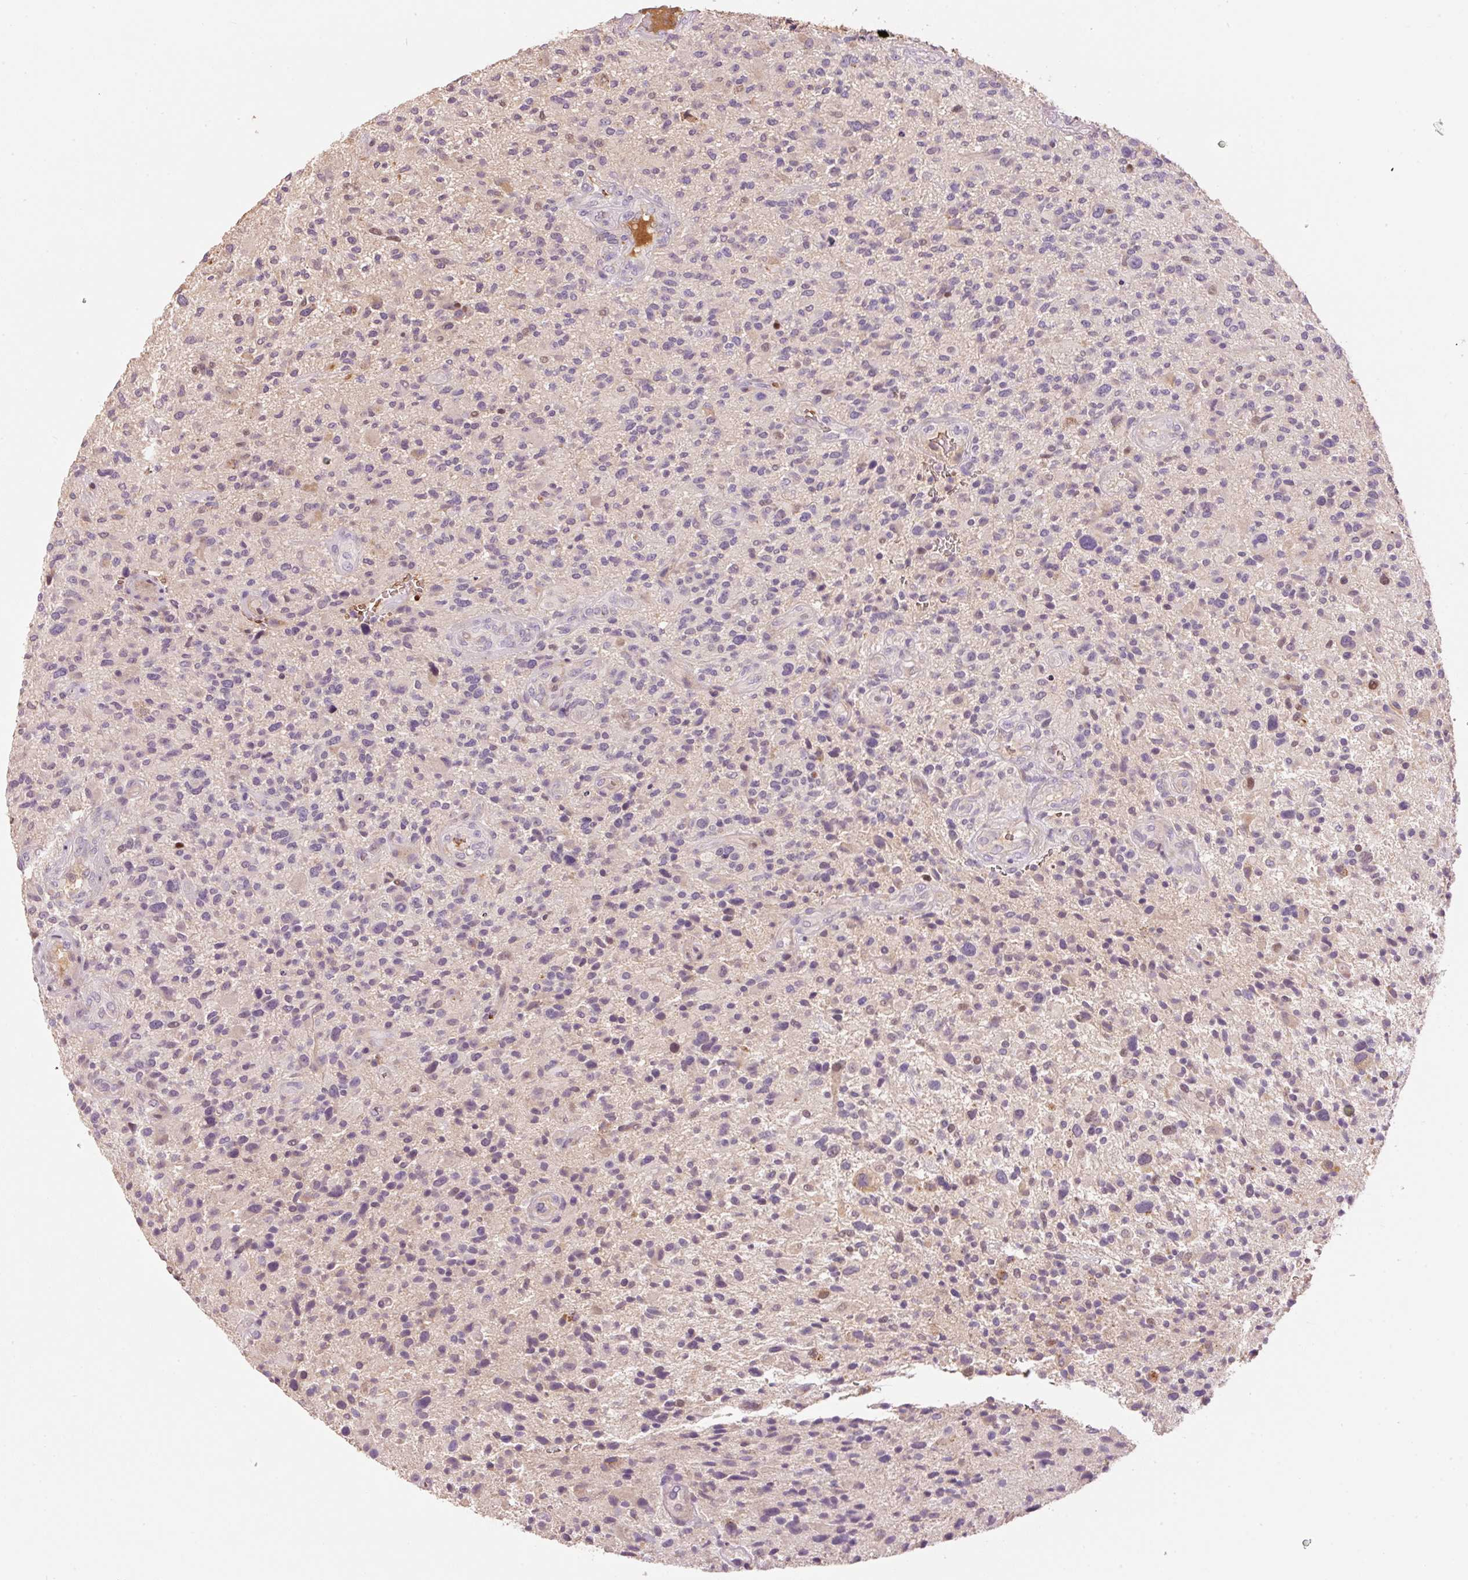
{"staining": {"intensity": "negative", "quantity": "none", "location": "none"}, "tissue": "glioma", "cell_type": "Tumor cells", "image_type": "cancer", "snomed": [{"axis": "morphology", "description": "Glioma, malignant, High grade"}, {"axis": "topography", "description": "Brain"}], "caption": "IHC micrograph of human malignant high-grade glioma stained for a protein (brown), which demonstrates no staining in tumor cells. Brightfield microscopy of IHC stained with DAB (brown) and hematoxylin (blue), captured at high magnification.", "gene": "CMTM8", "patient": {"sex": "male", "age": 47}}